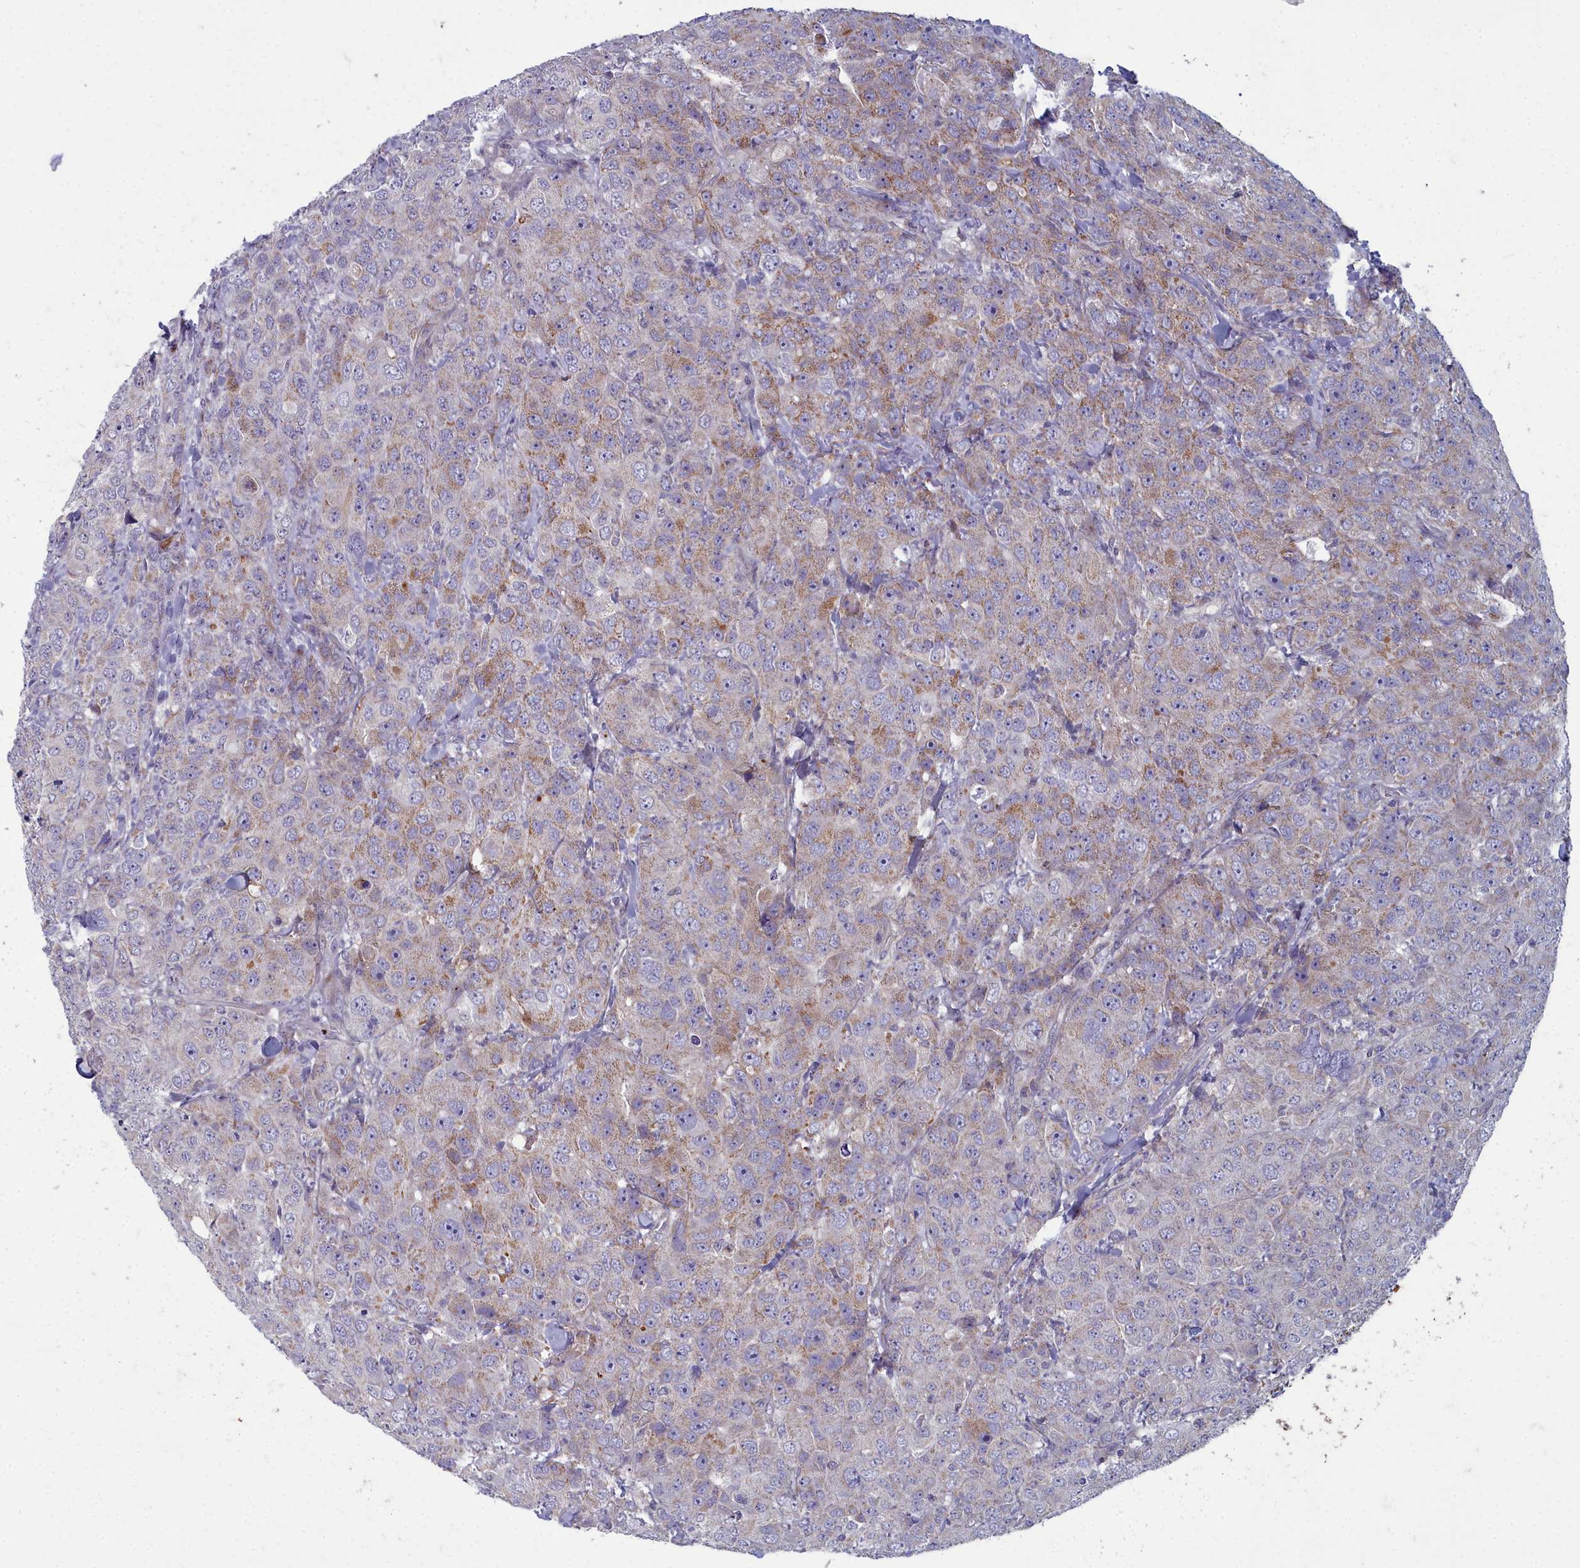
{"staining": {"intensity": "moderate", "quantity": "<25%", "location": "cytoplasmic/membranous"}, "tissue": "breast cancer", "cell_type": "Tumor cells", "image_type": "cancer", "snomed": [{"axis": "morphology", "description": "Duct carcinoma"}, {"axis": "topography", "description": "Breast"}], "caption": "Immunohistochemistry micrograph of human breast infiltrating ductal carcinoma stained for a protein (brown), which reveals low levels of moderate cytoplasmic/membranous staining in about <25% of tumor cells.", "gene": "INSYN2A", "patient": {"sex": "female", "age": 43}}